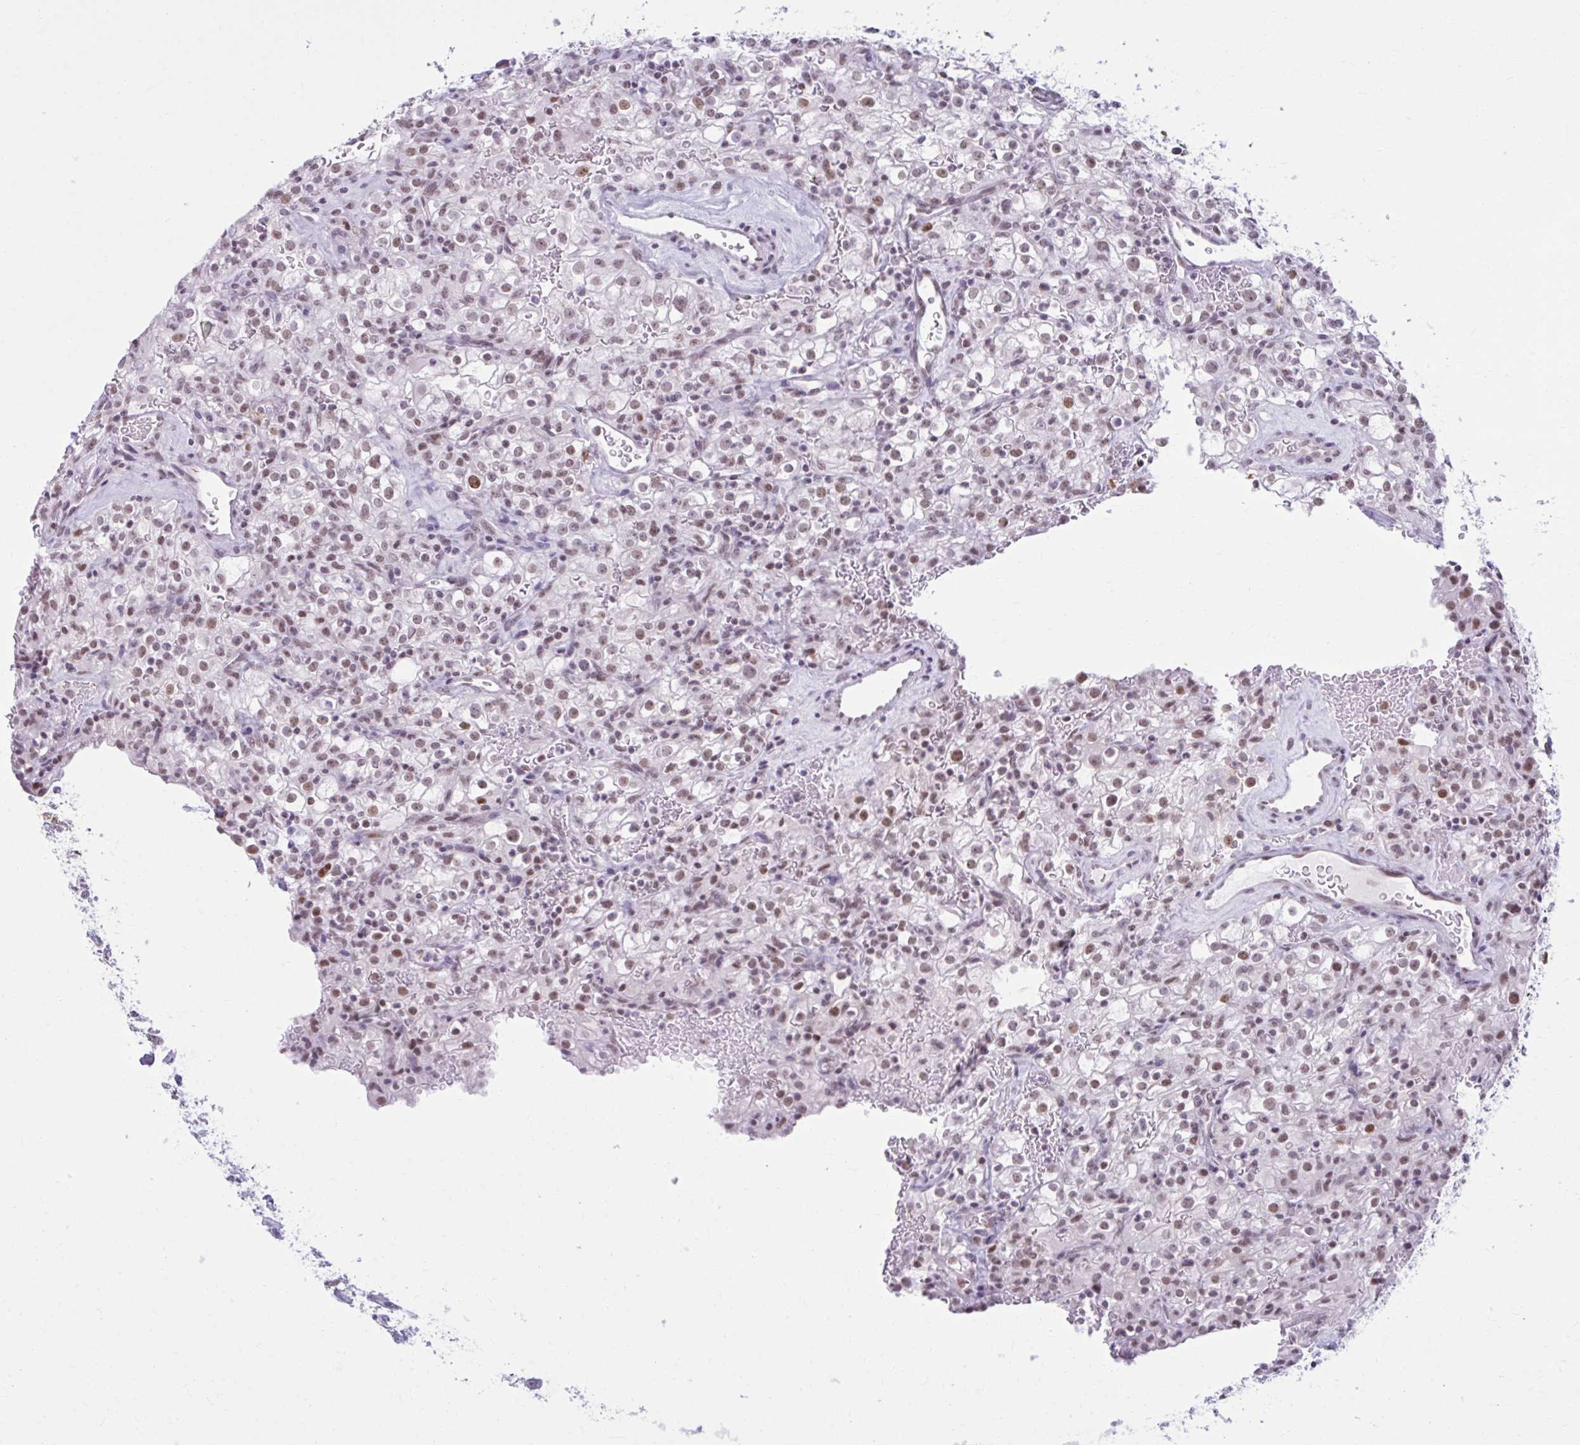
{"staining": {"intensity": "moderate", "quantity": ">75%", "location": "nuclear"}, "tissue": "renal cancer", "cell_type": "Tumor cells", "image_type": "cancer", "snomed": [{"axis": "morphology", "description": "Adenocarcinoma, NOS"}, {"axis": "topography", "description": "Kidney"}], "caption": "A brown stain highlights moderate nuclear expression of a protein in human renal cancer tumor cells.", "gene": "PABIR1", "patient": {"sex": "female", "age": 74}}